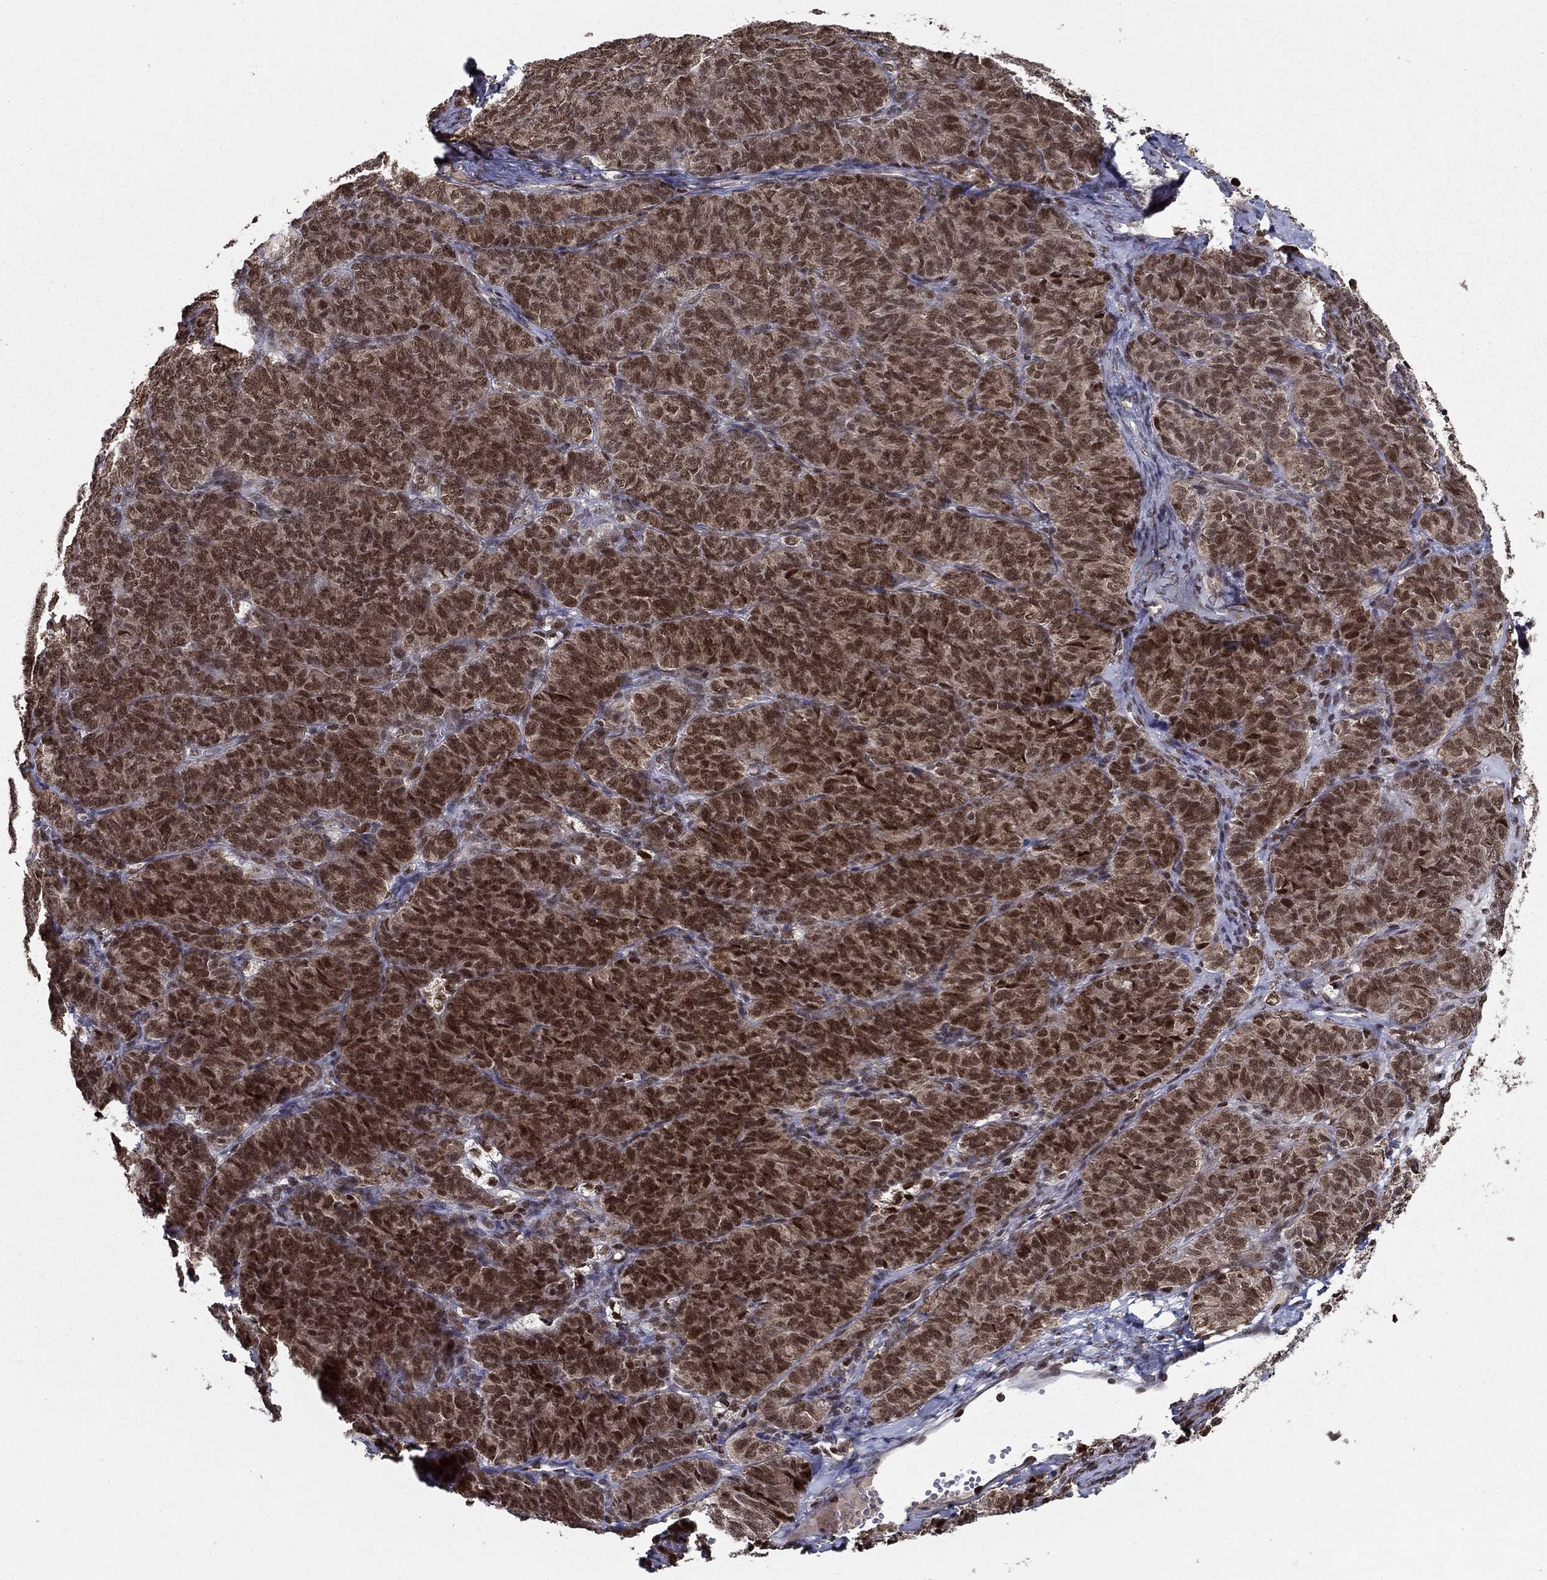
{"staining": {"intensity": "moderate", "quantity": ">75%", "location": "cytoplasmic/membranous,nuclear"}, "tissue": "ovarian cancer", "cell_type": "Tumor cells", "image_type": "cancer", "snomed": [{"axis": "morphology", "description": "Carcinoma, endometroid"}, {"axis": "topography", "description": "Ovary"}], "caption": "DAB immunohistochemical staining of ovarian cancer displays moderate cytoplasmic/membranous and nuclear protein positivity in approximately >75% of tumor cells.", "gene": "CDCA7L", "patient": {"sex": "female", "age": 80}}